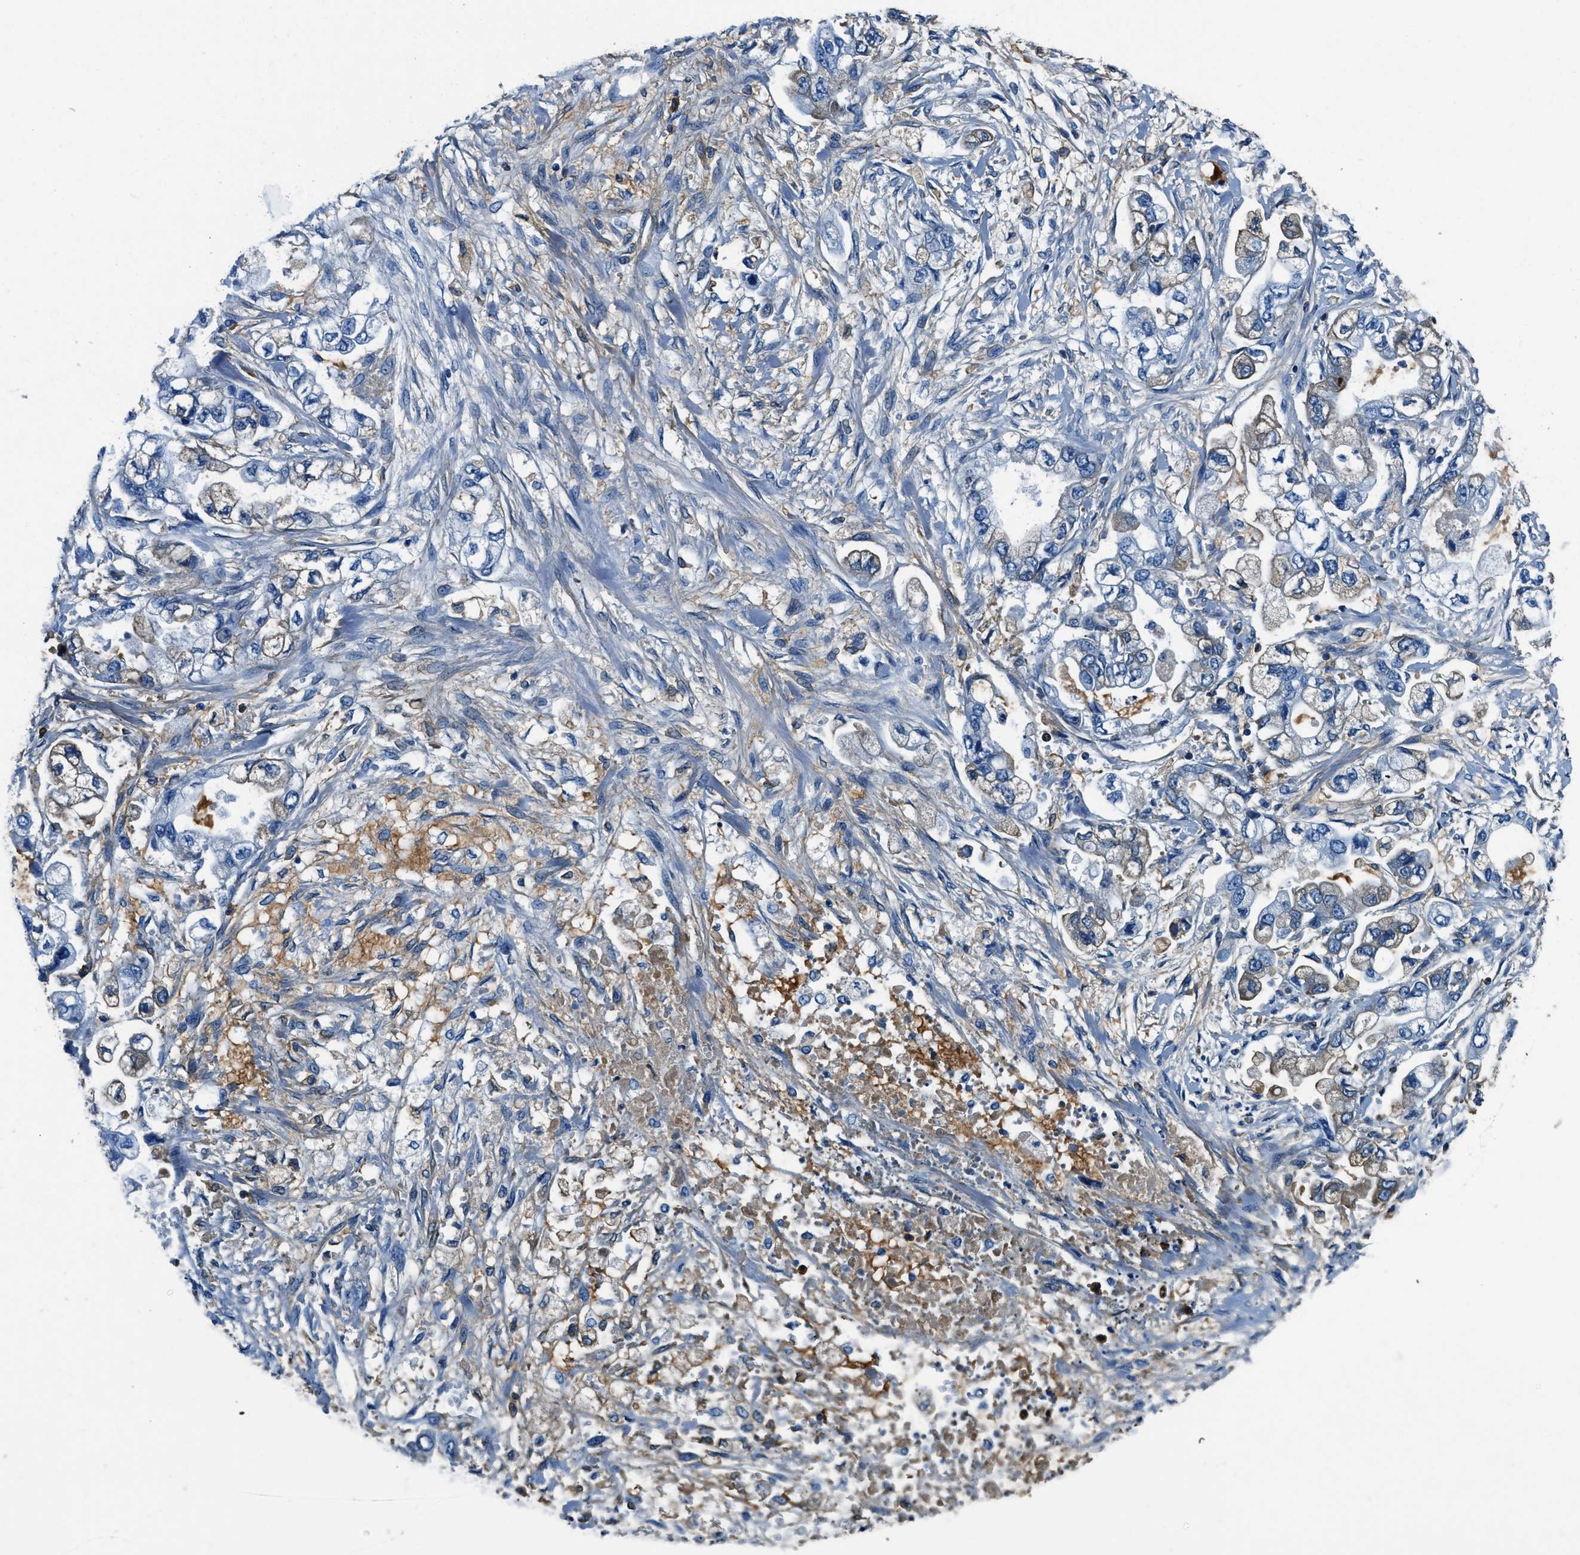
{"staining": {"intensity": "moderate", "quantity": "<25%", "location": "cytoplasmic/membranous"}, "tissue": "stomach cancer", "cell_type": "Tumor cells", "image_type": "cancer", "snomed": [{"axis": "morphology", "description": "Normal tissue, NOS"}, {"axis": "morphology", "description": "Adenocarcinoma, NOS"}, {"axis": "topography", "description": "Stomach"}], "caption": "Immunohistochemistry (IHC) (DAB (3,3'-diaminobenzidine)) staining of human adenocarcinoma (stomach) exhibits moderate cytoplasmic/membranous protein staining in approximately <25% of tumor cells. (IHC, brightfield microscopy, high magnification).", "gene": "TMEM186", "patient": {"sex": "male", "age": 62}}